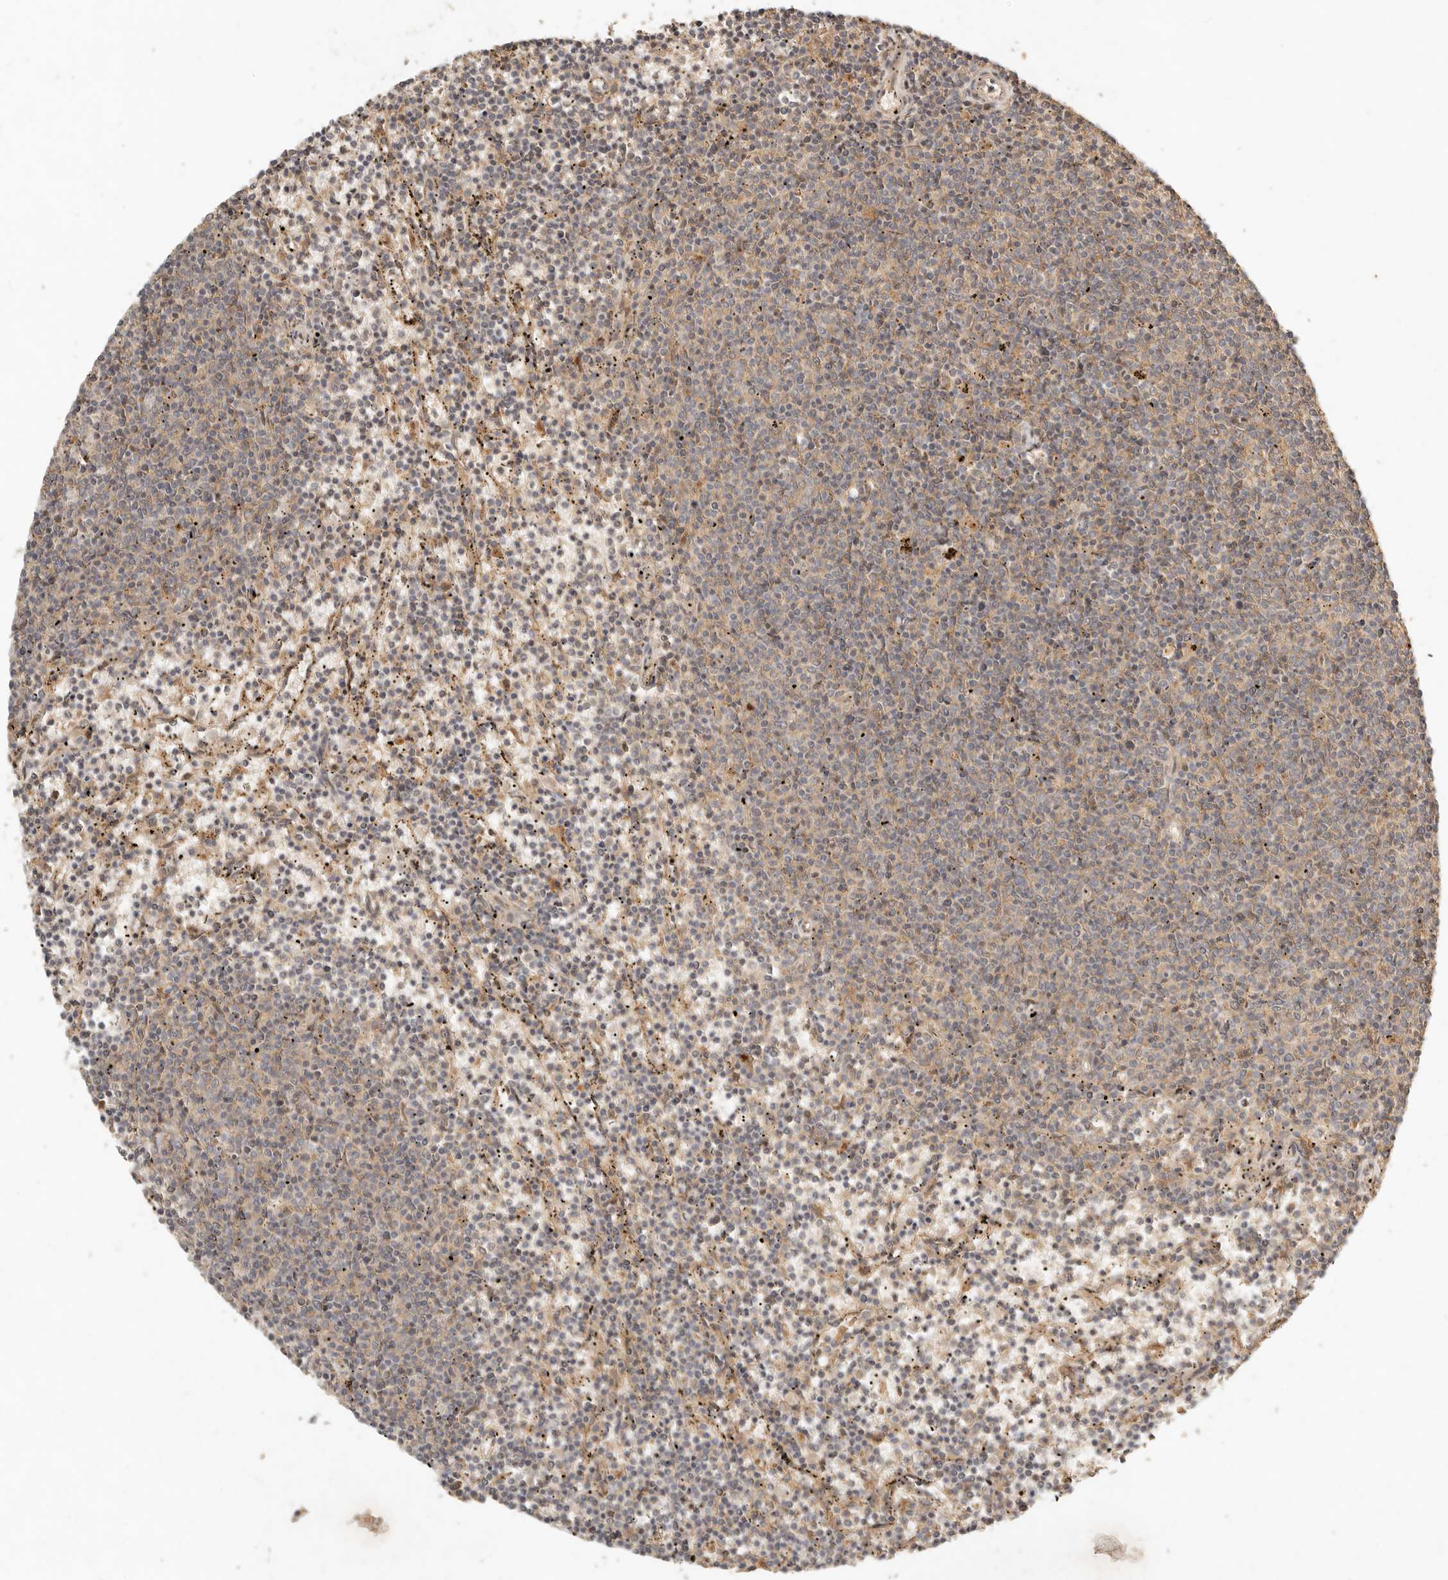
{"staining": {"intensity": "weak", "quantity": "25%-75%", "location": "cytoplasmic/membranous"}, "tissue": "lymphoma", "cell_type": "Tumor cells", "image_type": "cancer", "snomed": [{"axis": "morphology", "description": "Malignant lymphoma, non-Hodgkin's type, Low grade"}, {"axis": "topography", "description": "Spleen"}], "caption": "This micrograph shows lymphoma stained with immunohistochemistry to label a protein in brown. The cytoplasmic/membranous of tumor cells show weak positivity for the protein. Nuclei are counter-stained blue.", "gene": "CLEC4C", "patient": {"sex": "female", "age": 50}}